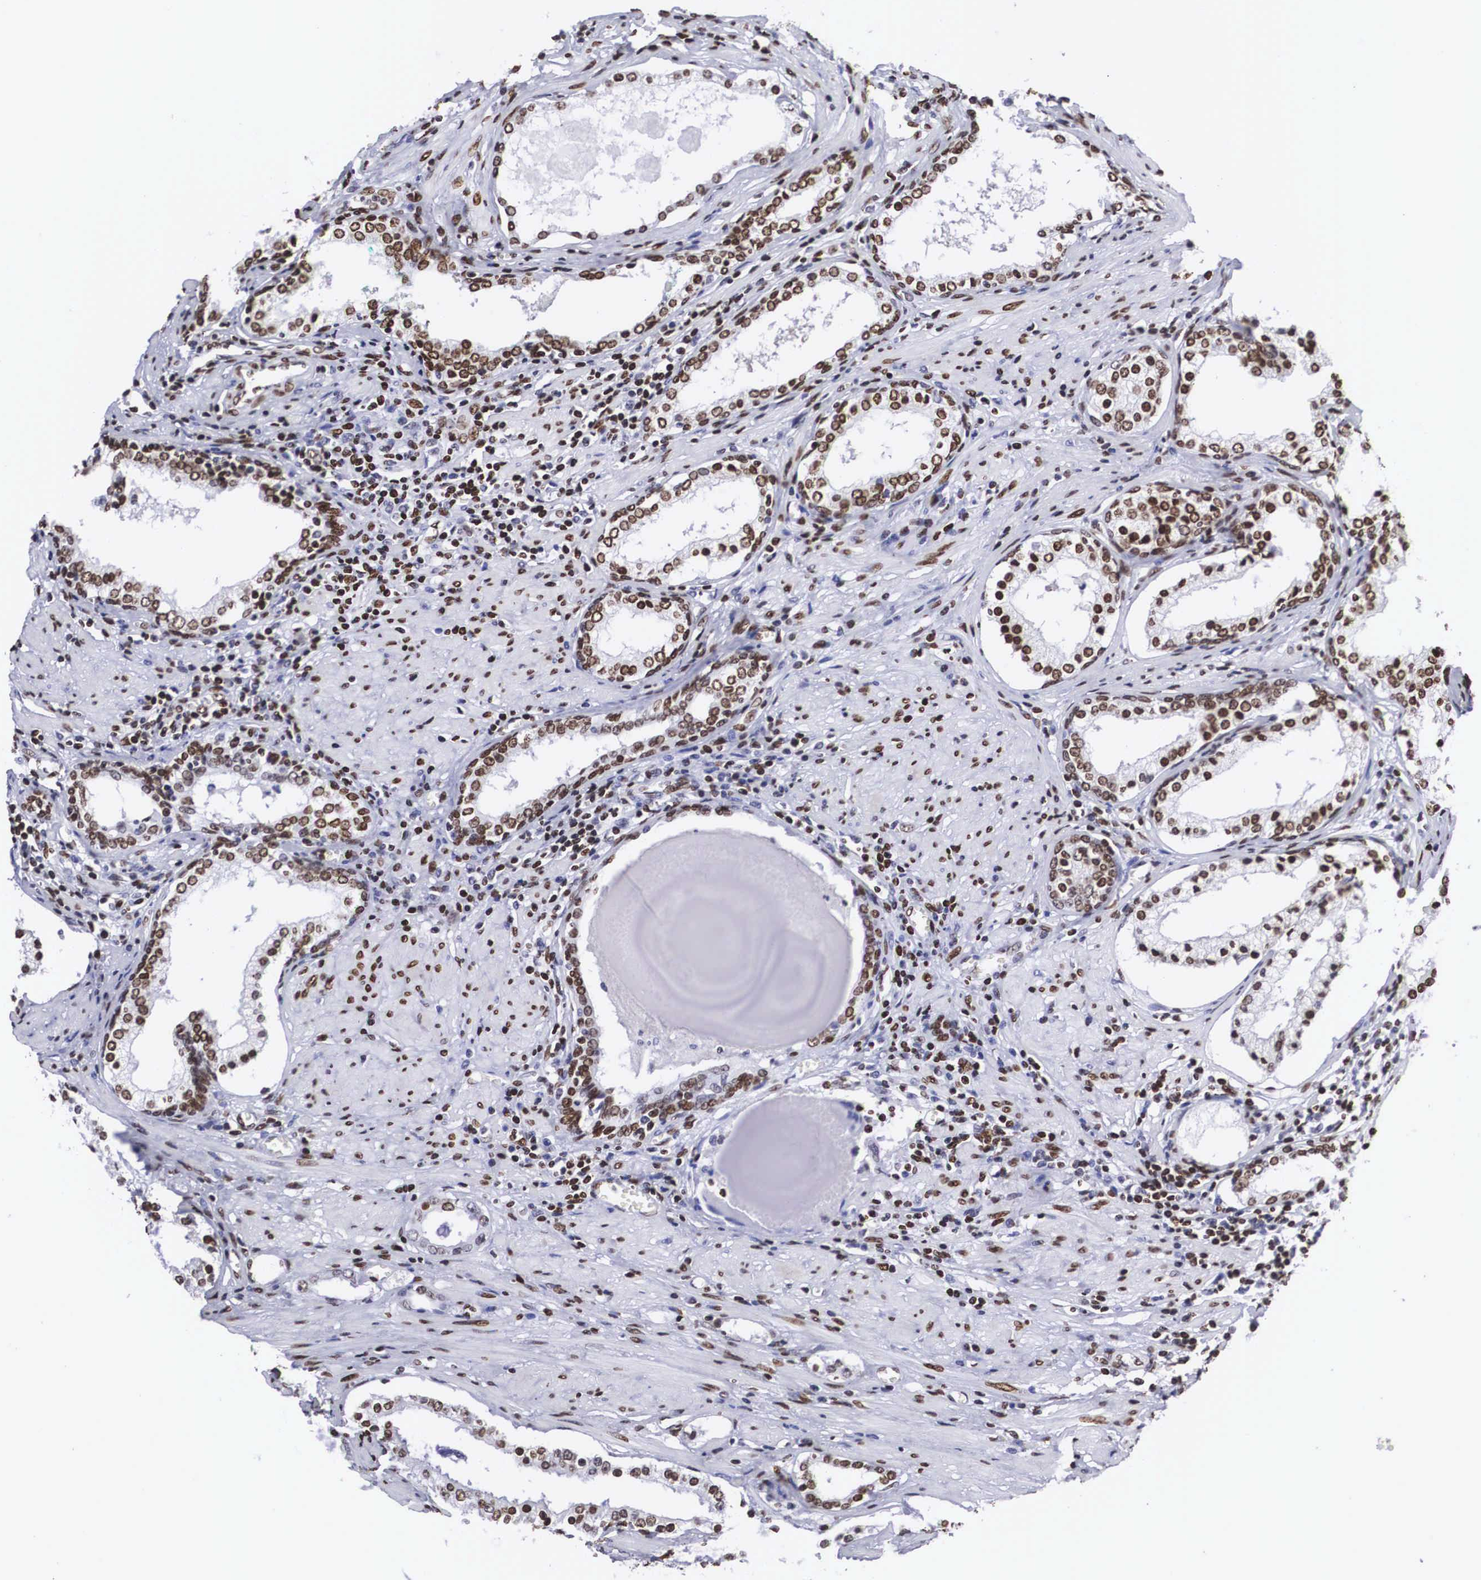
{"staining": {"intensity": "moderate", "quantity": ">75%", "location": "nuclear"}, "tissue": "prostate cancer", "cell_type": "Tumor cells", "image_type": "cancer", "snomed": [{"axis": "morphology", "description": "Adenocarcinoma, Medium grade"}, {"axis": "topography", "description": "Prostate"}], "caption": "Immunohistochemical staining of human prostate medium-grade adenocarcinoma displays medium levels of moderate nuclear protein staining in approximately >75% of tumor cells.", "gene": "MECP2", "patient": {"sex": "male", "age": 73}}